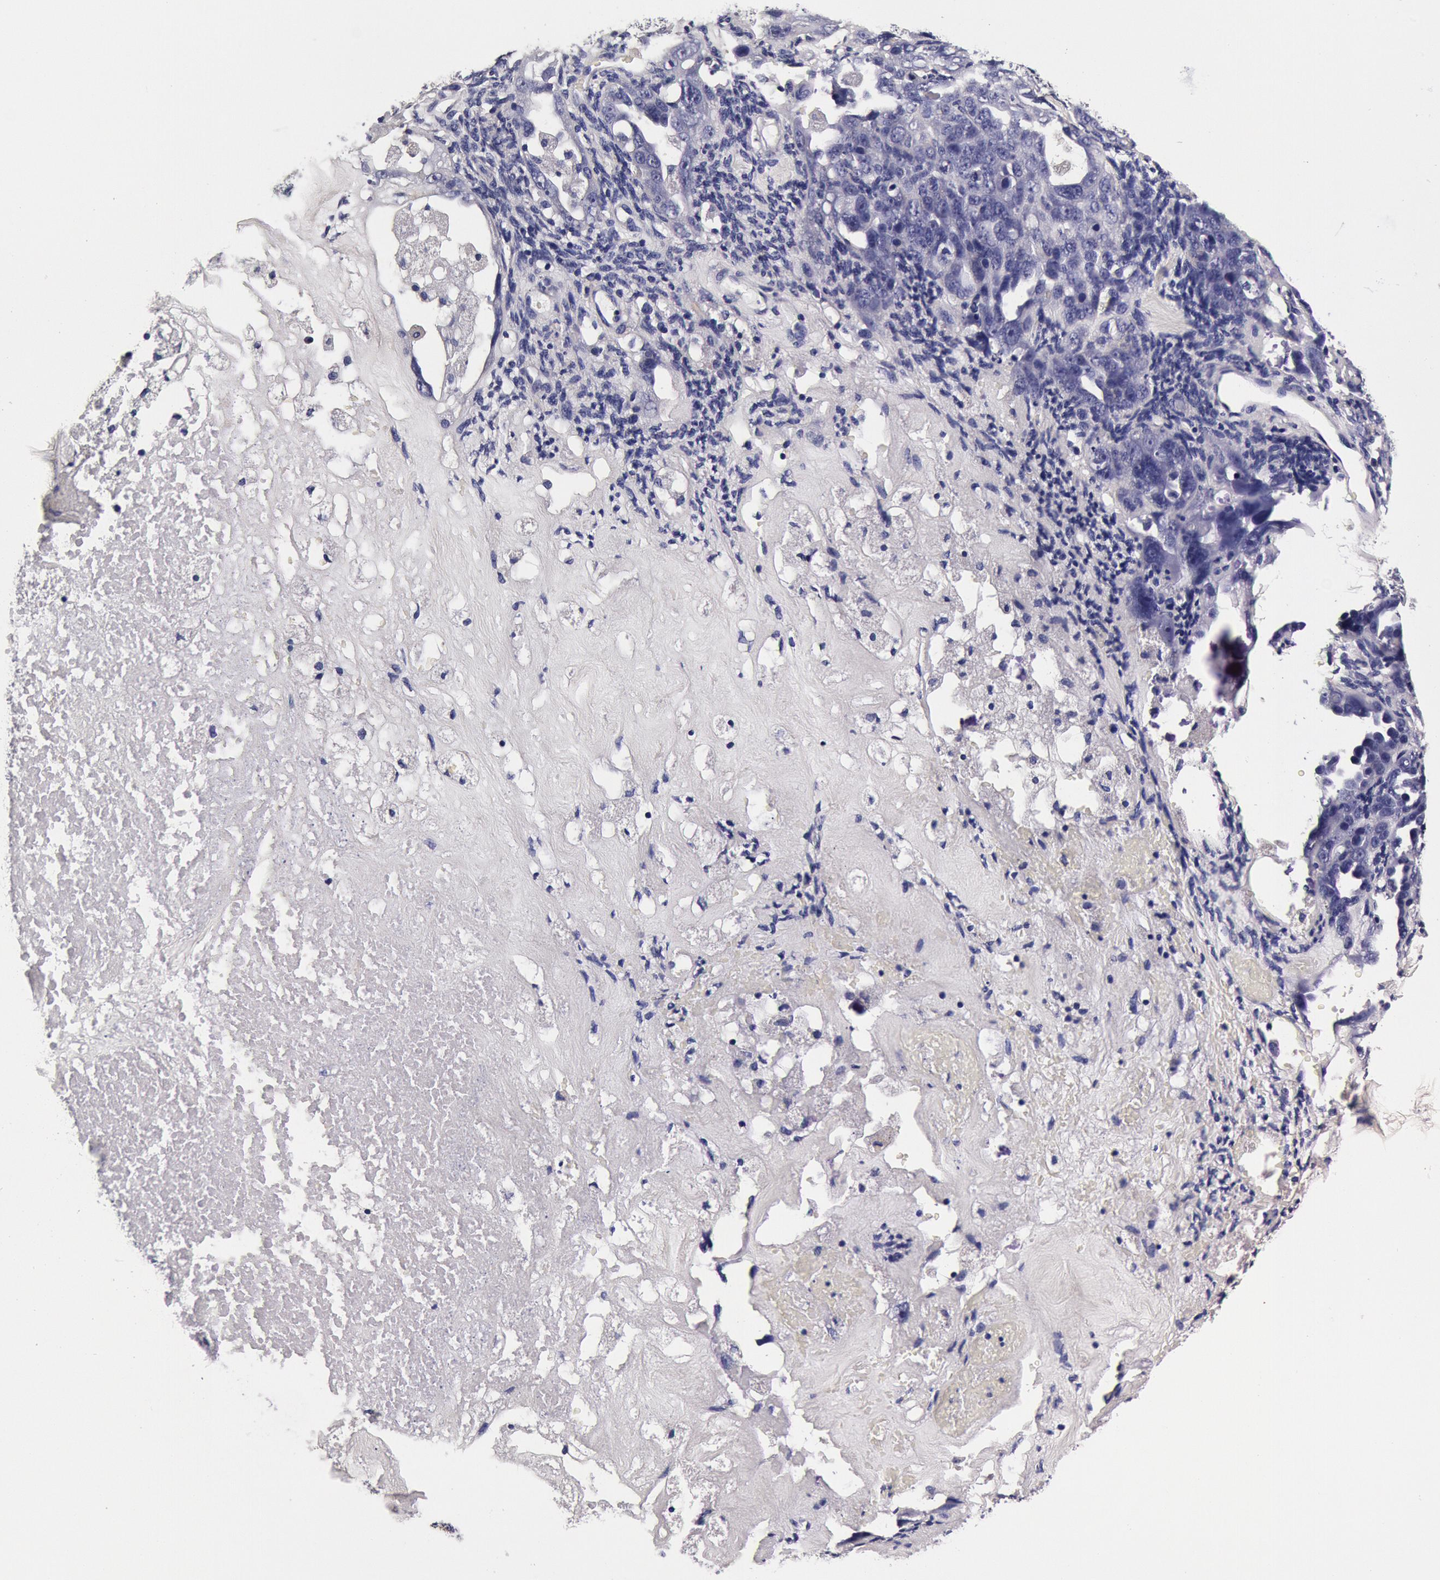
{"staining": {"intensity": "negative", "quantity": "none", "location": "none"}, "tissue": "ovarian cancer", "cell_type": "Tumor cells", "image_type": "cancer", "snomed": [{"axis": "morphology", "description": "Cystadenocarcinoma, serous, NOS"}, {"axis": "topography", "description": "Ovary"}], "caption": "This is an immunohistochemistry photomicrograph of human ovarian cancer. There is no expression in tumor cells.", "gene": "CCDC22", "patient": {"sex": "female", "age": 66}}